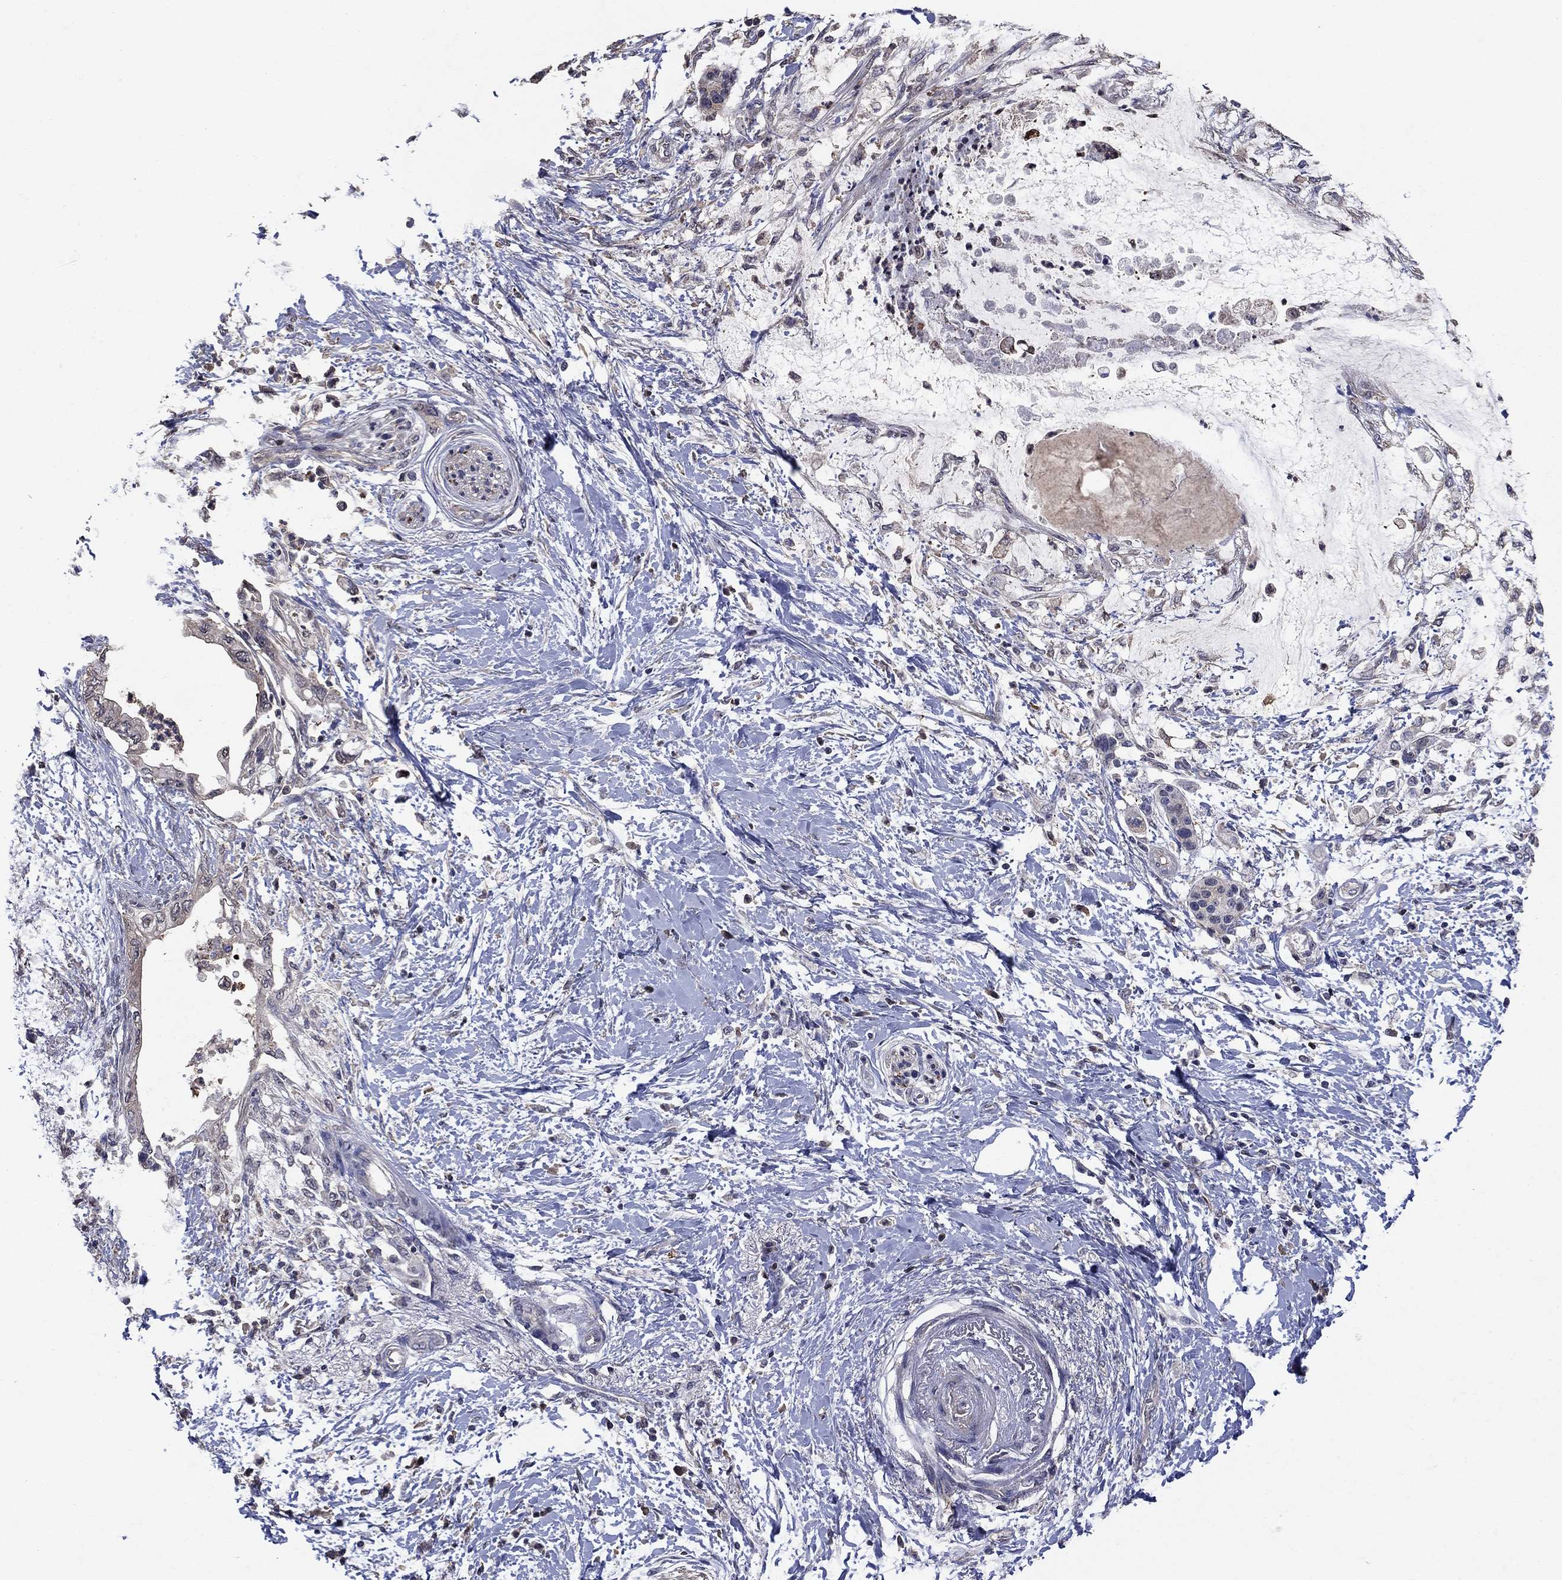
{"staining": {"intensity": "negative", "quantity": "none", "location": "none"}, "tissue": "pancreatic cancer", "cell_type": "Tumor cells", "image_type": "cancer", "snomed": [{"axis": "morphology", "description": "Normal tissue, NOS"}, {"axis": "morphology", "description": "Adenocarcinoma, NOS"}, {"axis": "topography", "description": "Pancreas"}, {"axis": "topography", "description": "Duodenum"}], "caption": "Immunohistochemistry (IHC) image of neoplastic tissue: pancreatic adenocarcinoma stained with DAB displays no significant protein expression in tumor cells.", "gene": "DVL1", "patient": {"sex": "female", "age": 60}}